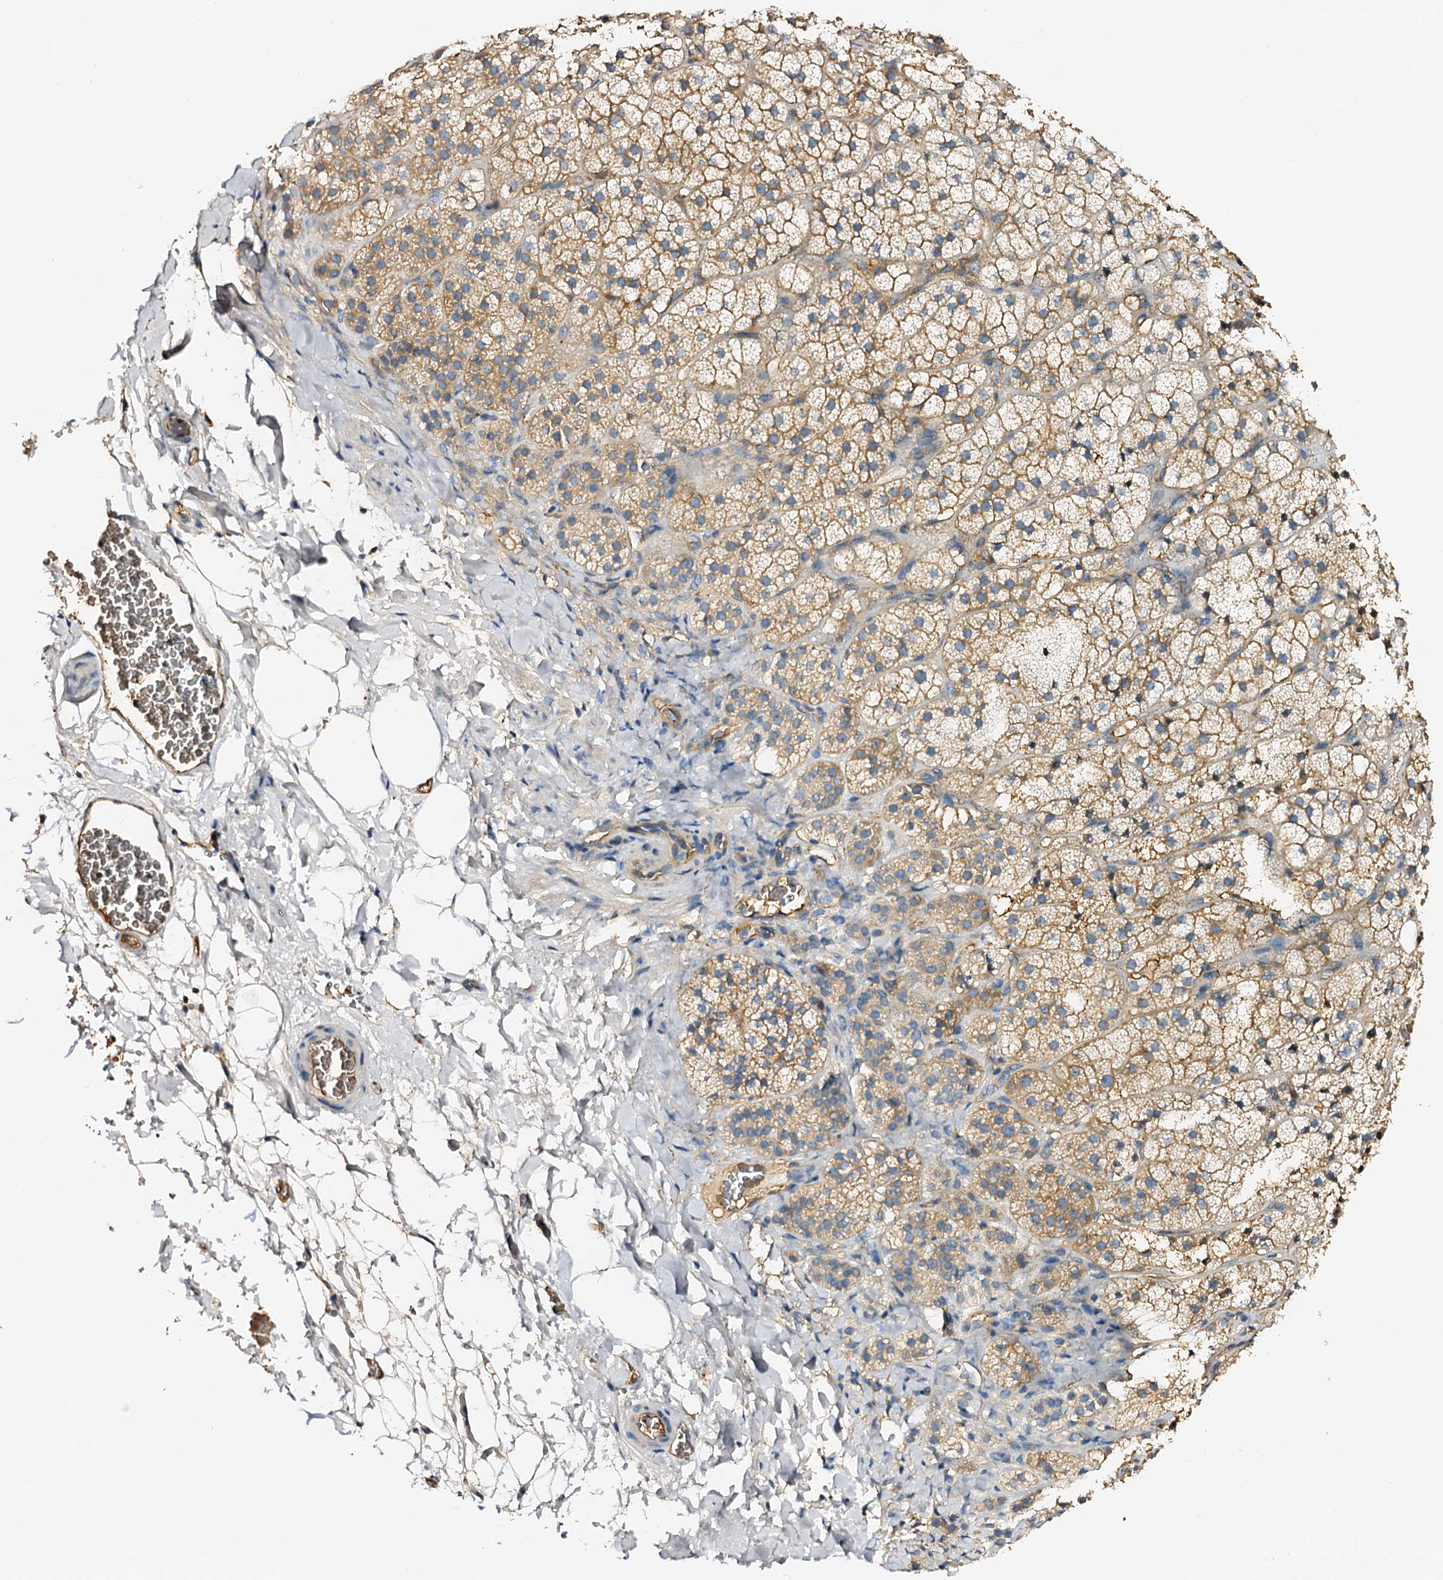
{"staining": {"intensity": "moderate", "quantity": ">75%", "location": "cytoplasmic/membranous"}, "tissue": "adrenal gland", "cell_type": "Glandular cells", "image_type": "normal", "snomed": [{"axis": "morphology", "description": "Normal tissue, NOS"}, {"axis": "topography", "description": "Adrenal gland"}], "caption": "Immunohistochemical staining of normal human adrenal gland displays >75% levels of moderate cytoplasmic/membranous protein staining in about >75% of glandular cells. (DAB = brown stain, brightfield microscopy at high magnification).", "gene": "CSKMT", "patient": {"sex": "female", "age": 44}}